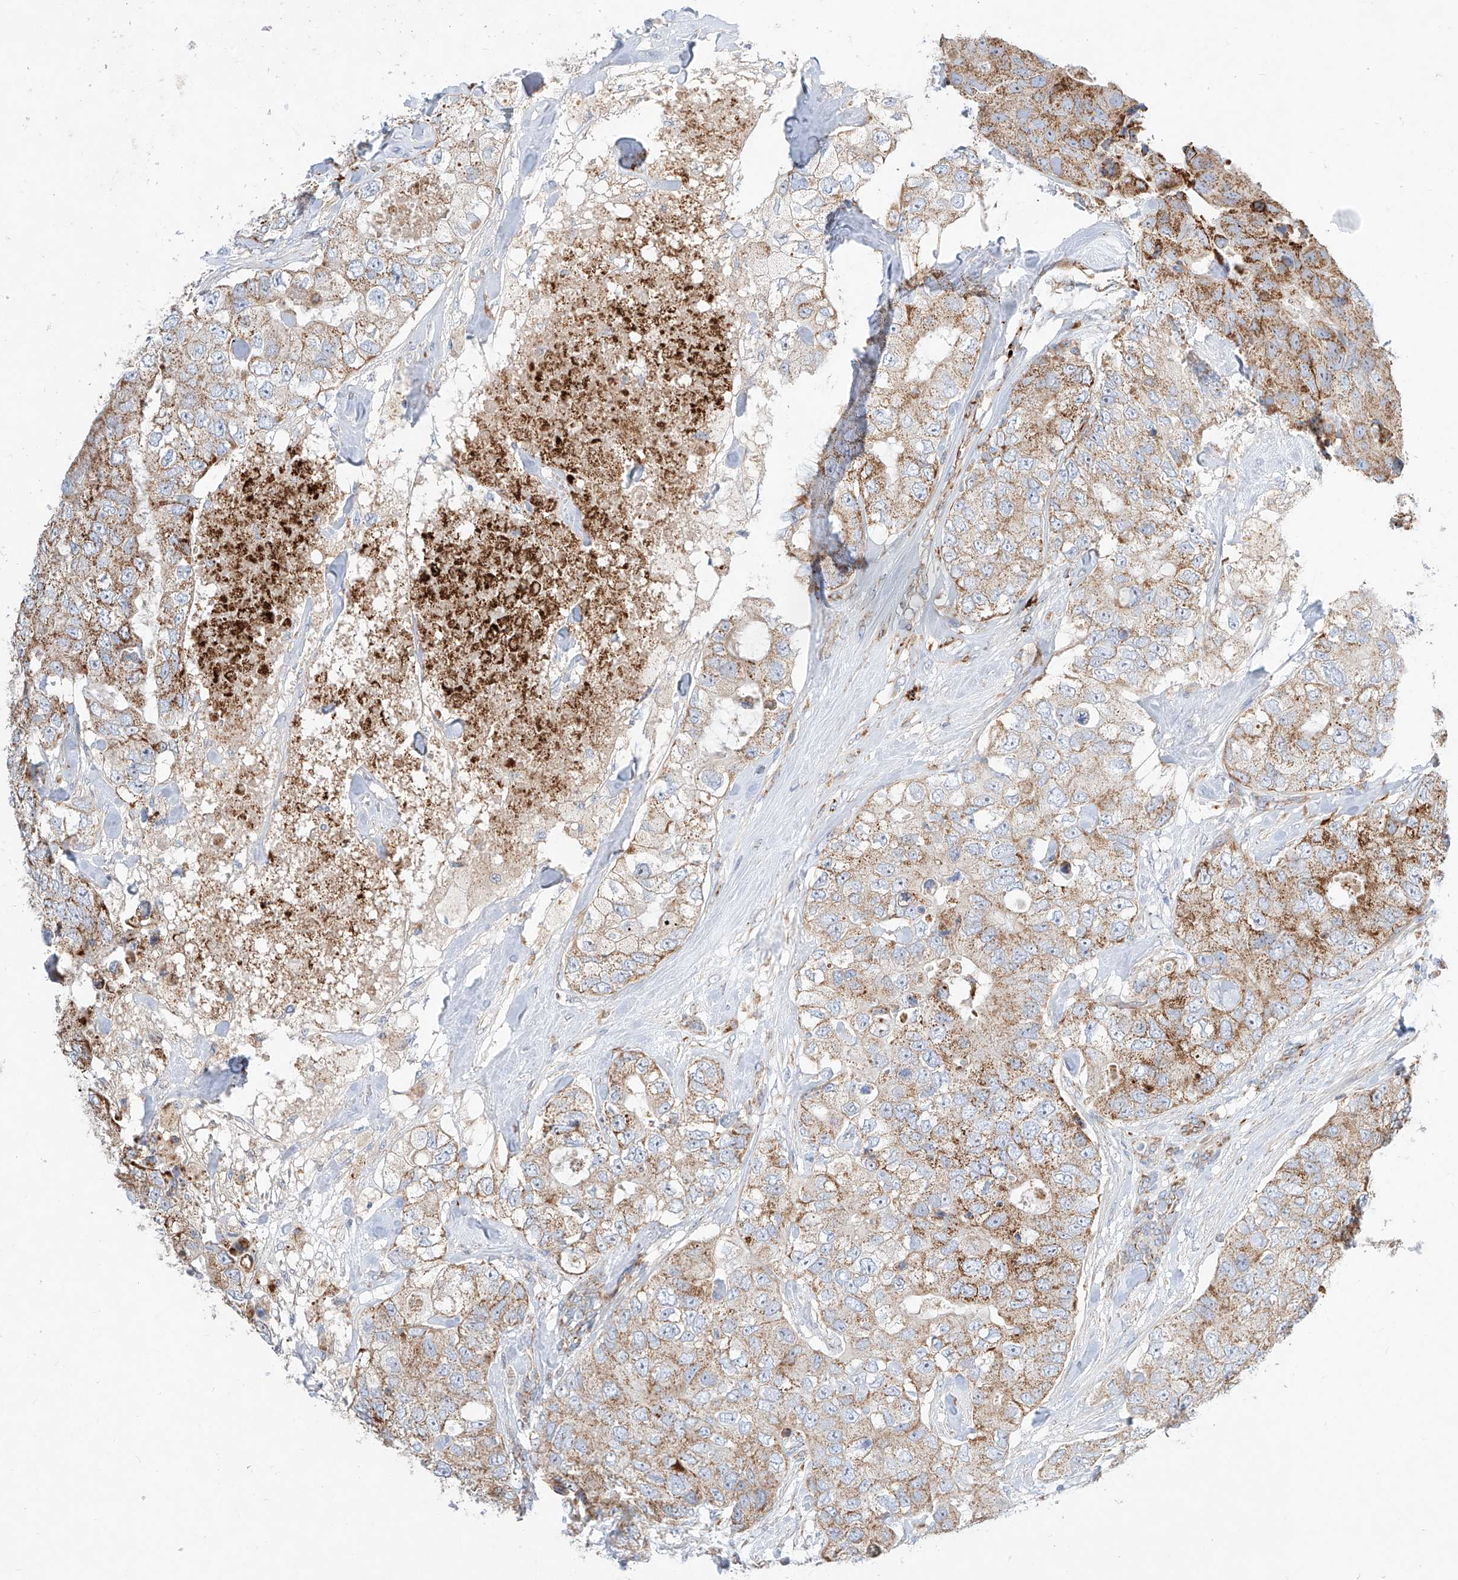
{"staining": {"intensity": "moderate", "quantity": ">75%", "location": "cytoplasmic/membranous"}, "tissue": "breast cancer", "cell_type": "Tumor cells", "image_type": "cancer", "snomed": [{"axis": "morphology", "description": "Duct carcinoma"}, {"axis": "topography", "description": "Breast"}], "caption": "Breast cancer stained with a protein marker displays moderate staining in tumor cells.", "gene": "CST9", "patient": {"sex": "female", "age": 62}}